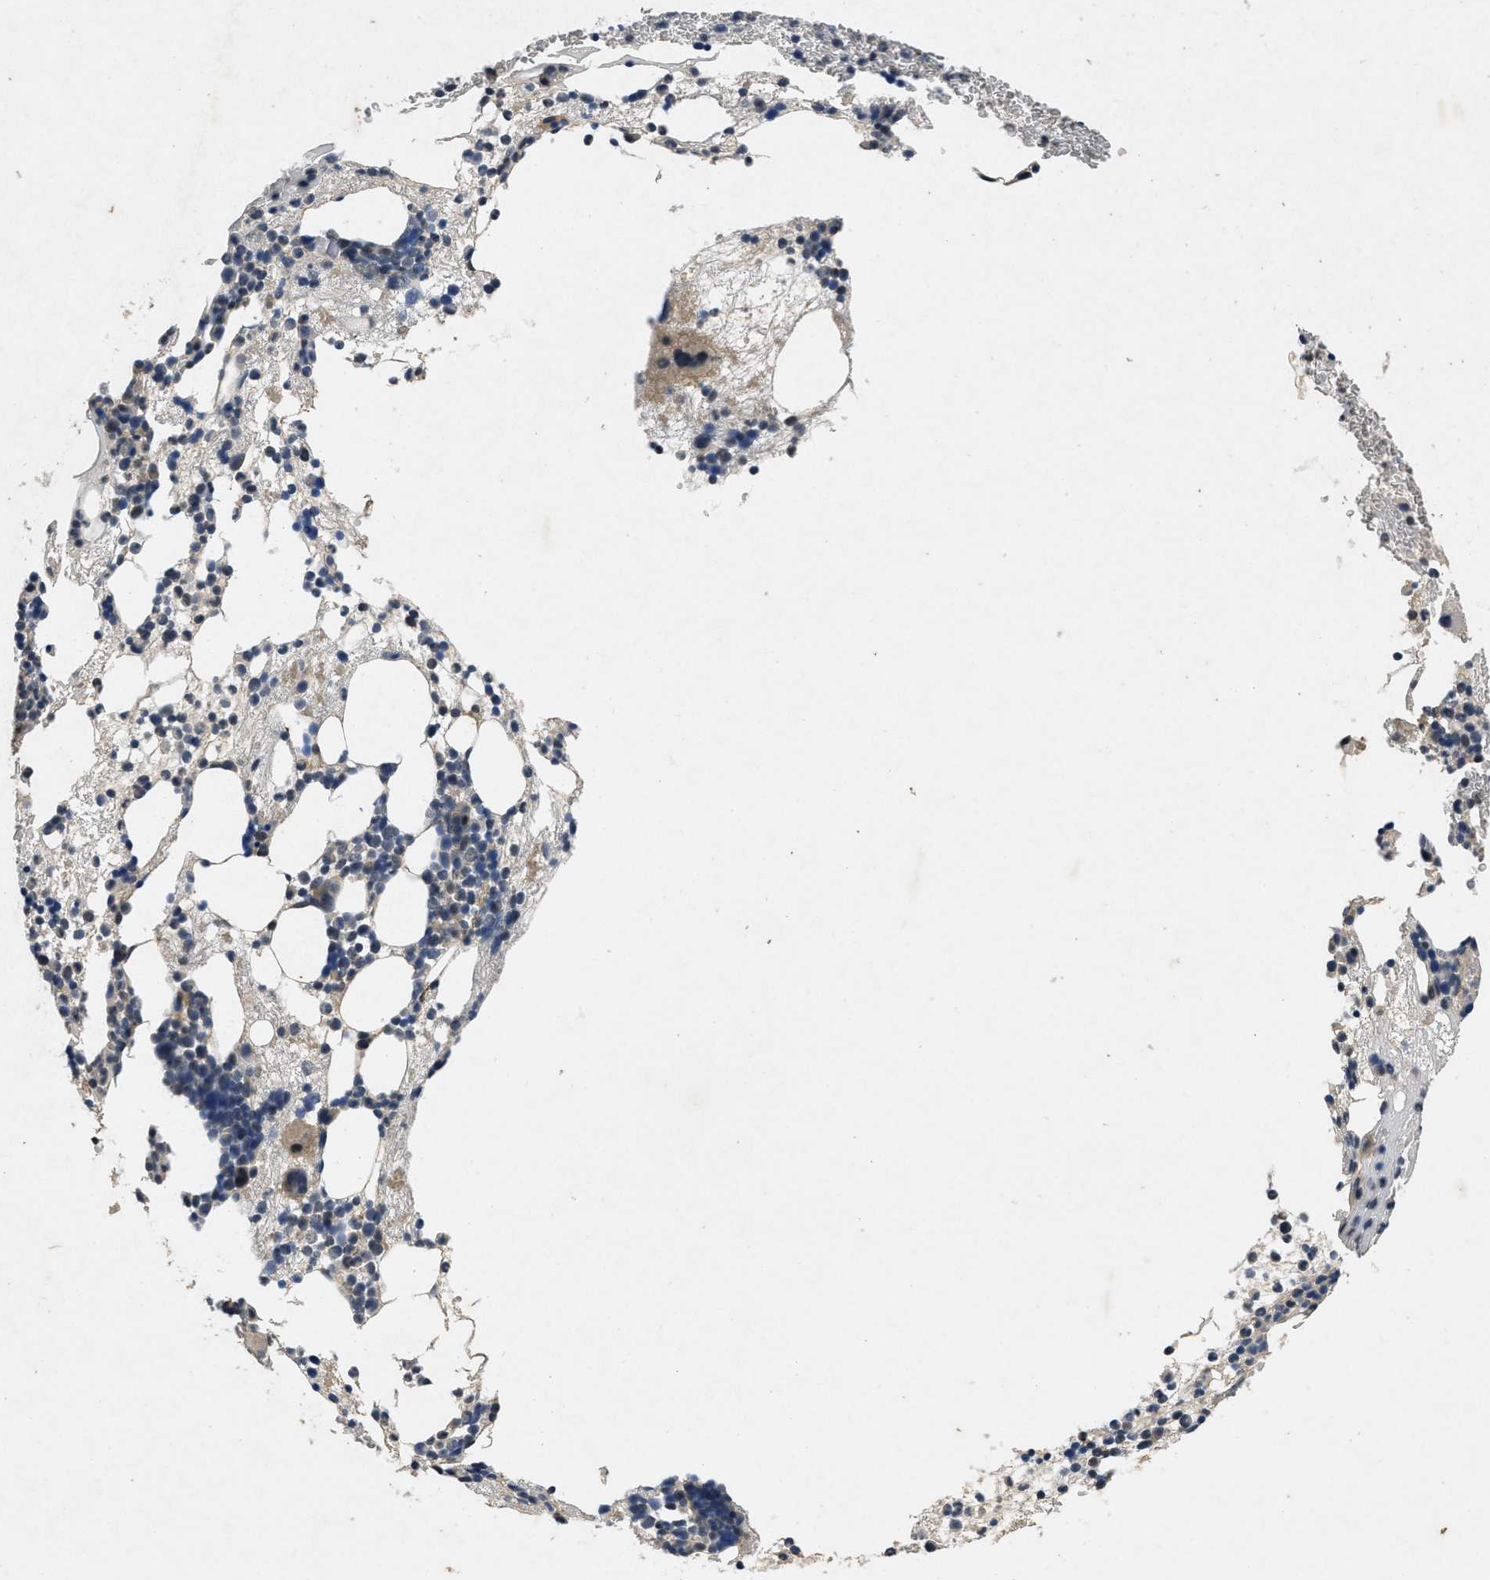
{"staining": {"intensity": "weak", "quantity": "<25%", "location": "cytoplasmic/membranous"}, "tissue": "bone marrow", "cell_type": "Hematopoietic cells", "image_type": "normal", "snomed": [{"axis": "morphology", "description": "Normal tissue, NOS"}, {"axis": "morphology", "description": "Inflammation, NOS"}, {"axis": "topography", "description": "Bone marrow"}], "caption": "An immunohistochemistry image of benign bone marrow is shown. There is no staining in hematopoietic cells of bone marrow. (DAB immunohistochemistry (IHC) with hematoxylin counter stain).", "gene": "PAPOLG", "patient": {"sex": "female", "age": 76}}